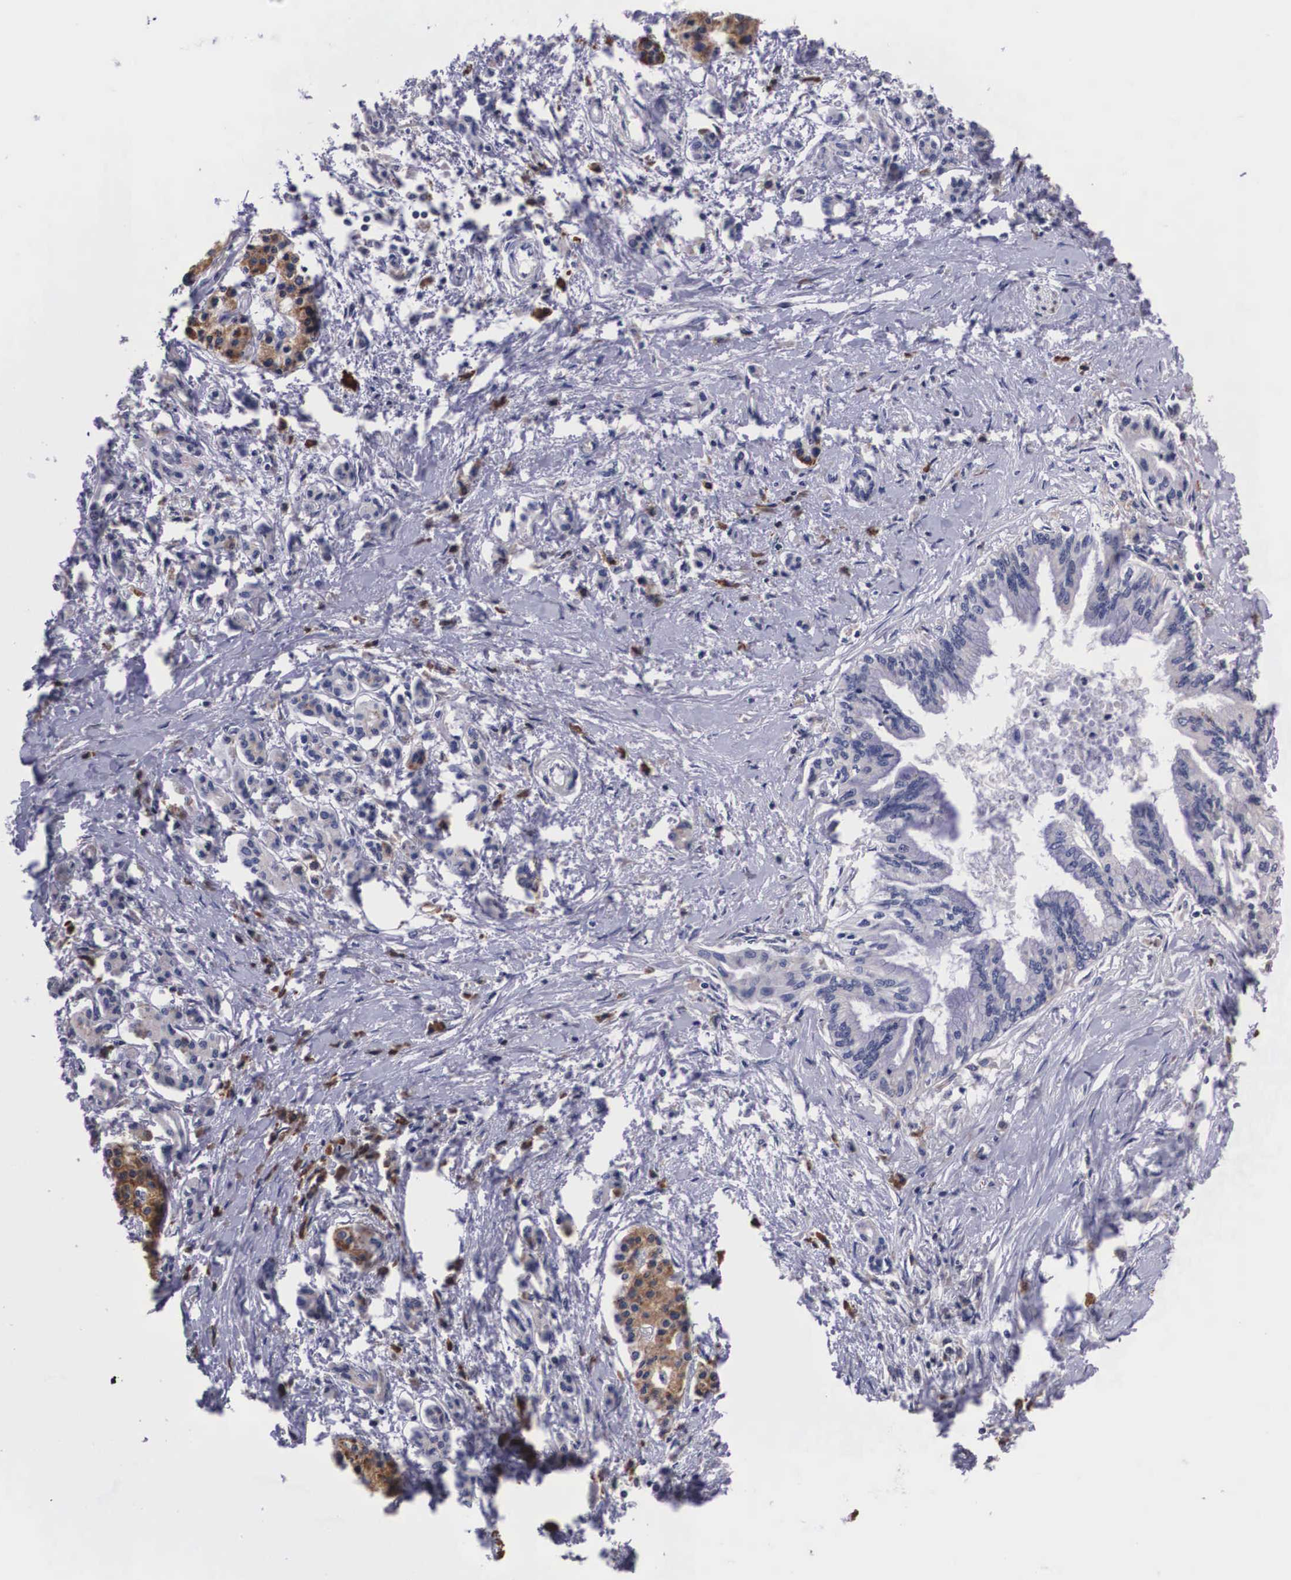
{"staining": {"intensity": "moderate", "quantity": "25%-75%", "location": "cytoplasmic/membranous"}, "tissue": "pancreatic cancer", "cell_type": "Tumor cells", "image_type": "cancer", "snomed": [{"axis": "morphology", "description": "Adenocarcinoma, NOS"}, {"axis": "topography", "description": "Pancreas"}], "caption": "Pancreatic cancer (adenocarcinoma) stained with immunohistochemistry demonstrates moderate cytoplasmic/membranous positivity in about 25%-75% of tumor cells.", "gene": "CRELD2", "patient": {"sex": "female", "age": 64}}